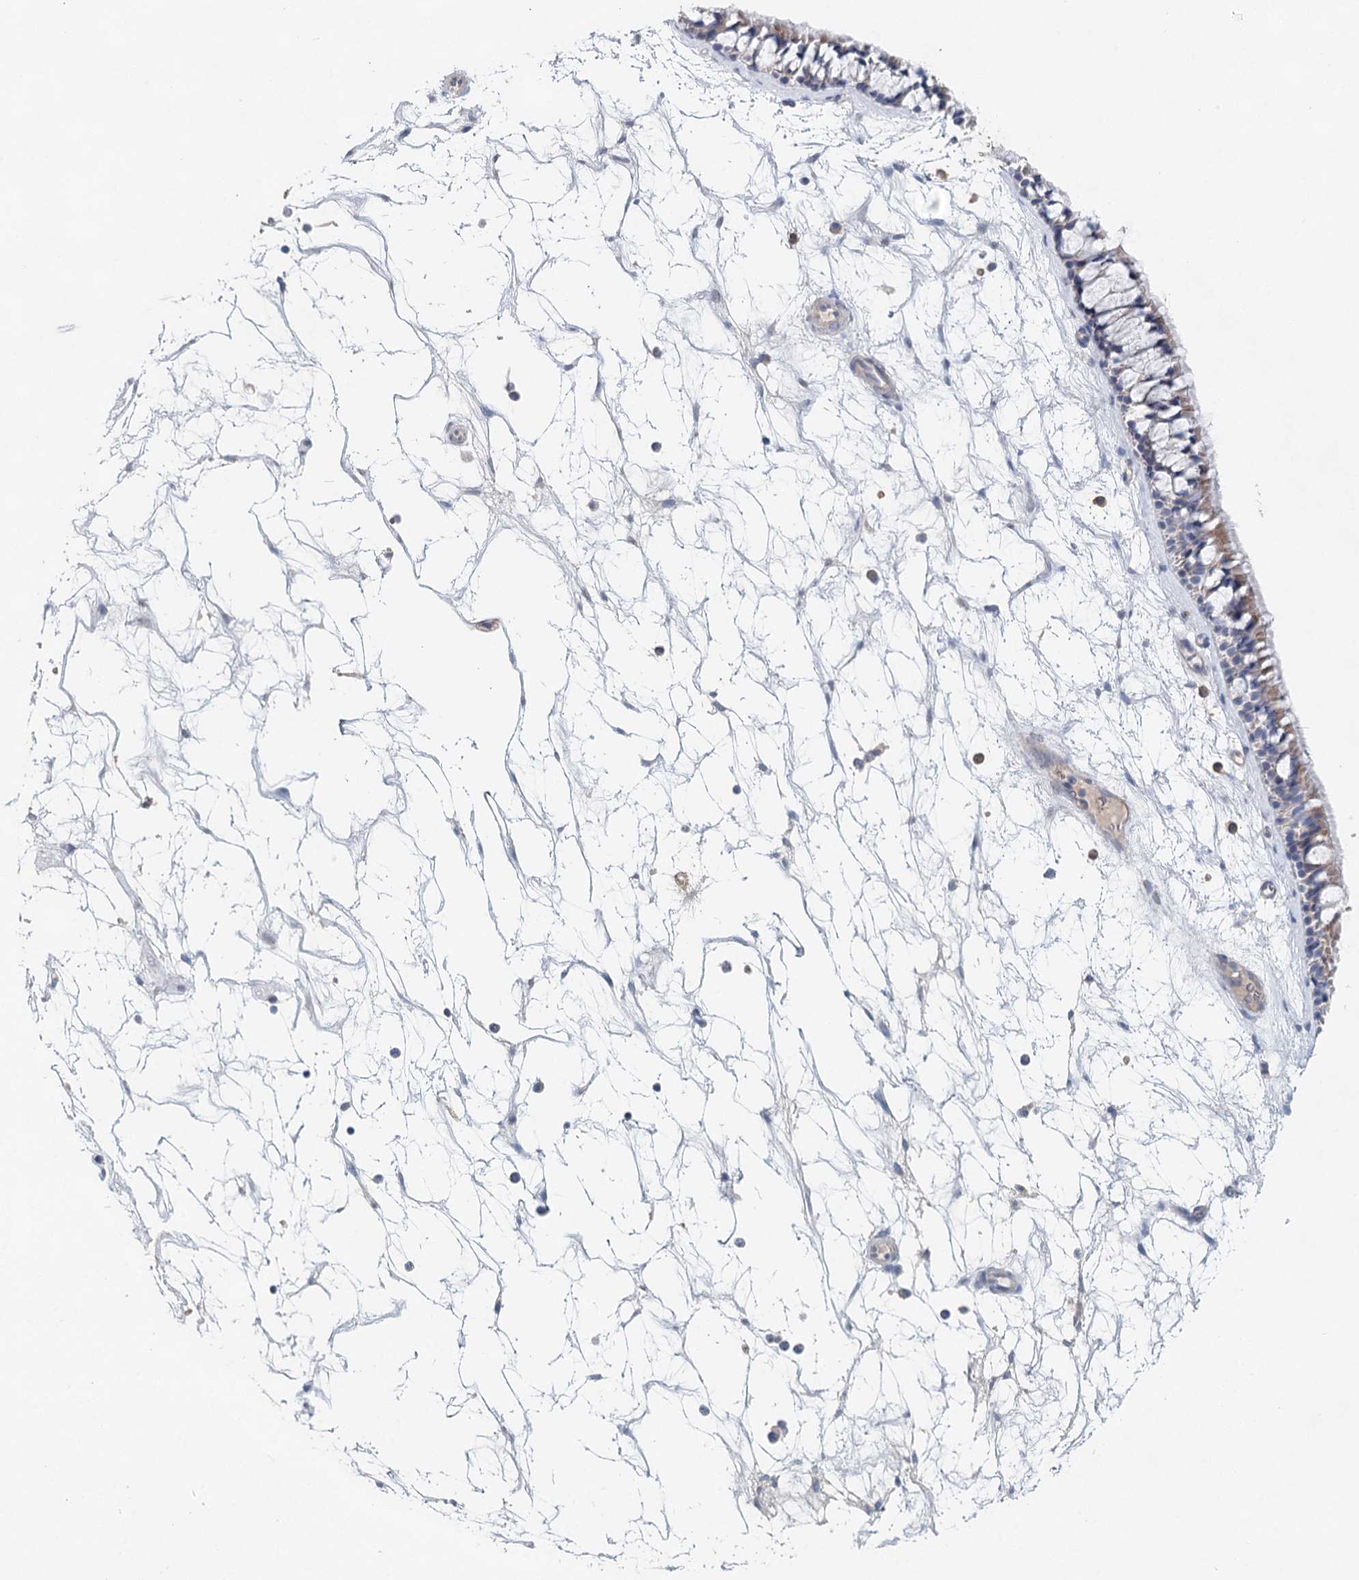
{"staining": {"intensity": "weak", "quantity": "25%-75%", "location": "cytoplasmic/membranous"}, "tissue": "nasopharynx", "cell_type": "Respiratory epithelial cells", "image_type": "normal", "snomed": [{"axis": "morphology", "description": "Normal tissue, NOS"}, {"axis": "topography", "description": "Nasopharynx"}], "caption": "About 25%-75% of respiratory epithelial cells in benign nasopharynx show weak cytoplasmic/membranous protein expression as visualized by brown immunohistochemical staining.", "gene": "MYL6B", "patient": {"sex": "male", "age": 64}}